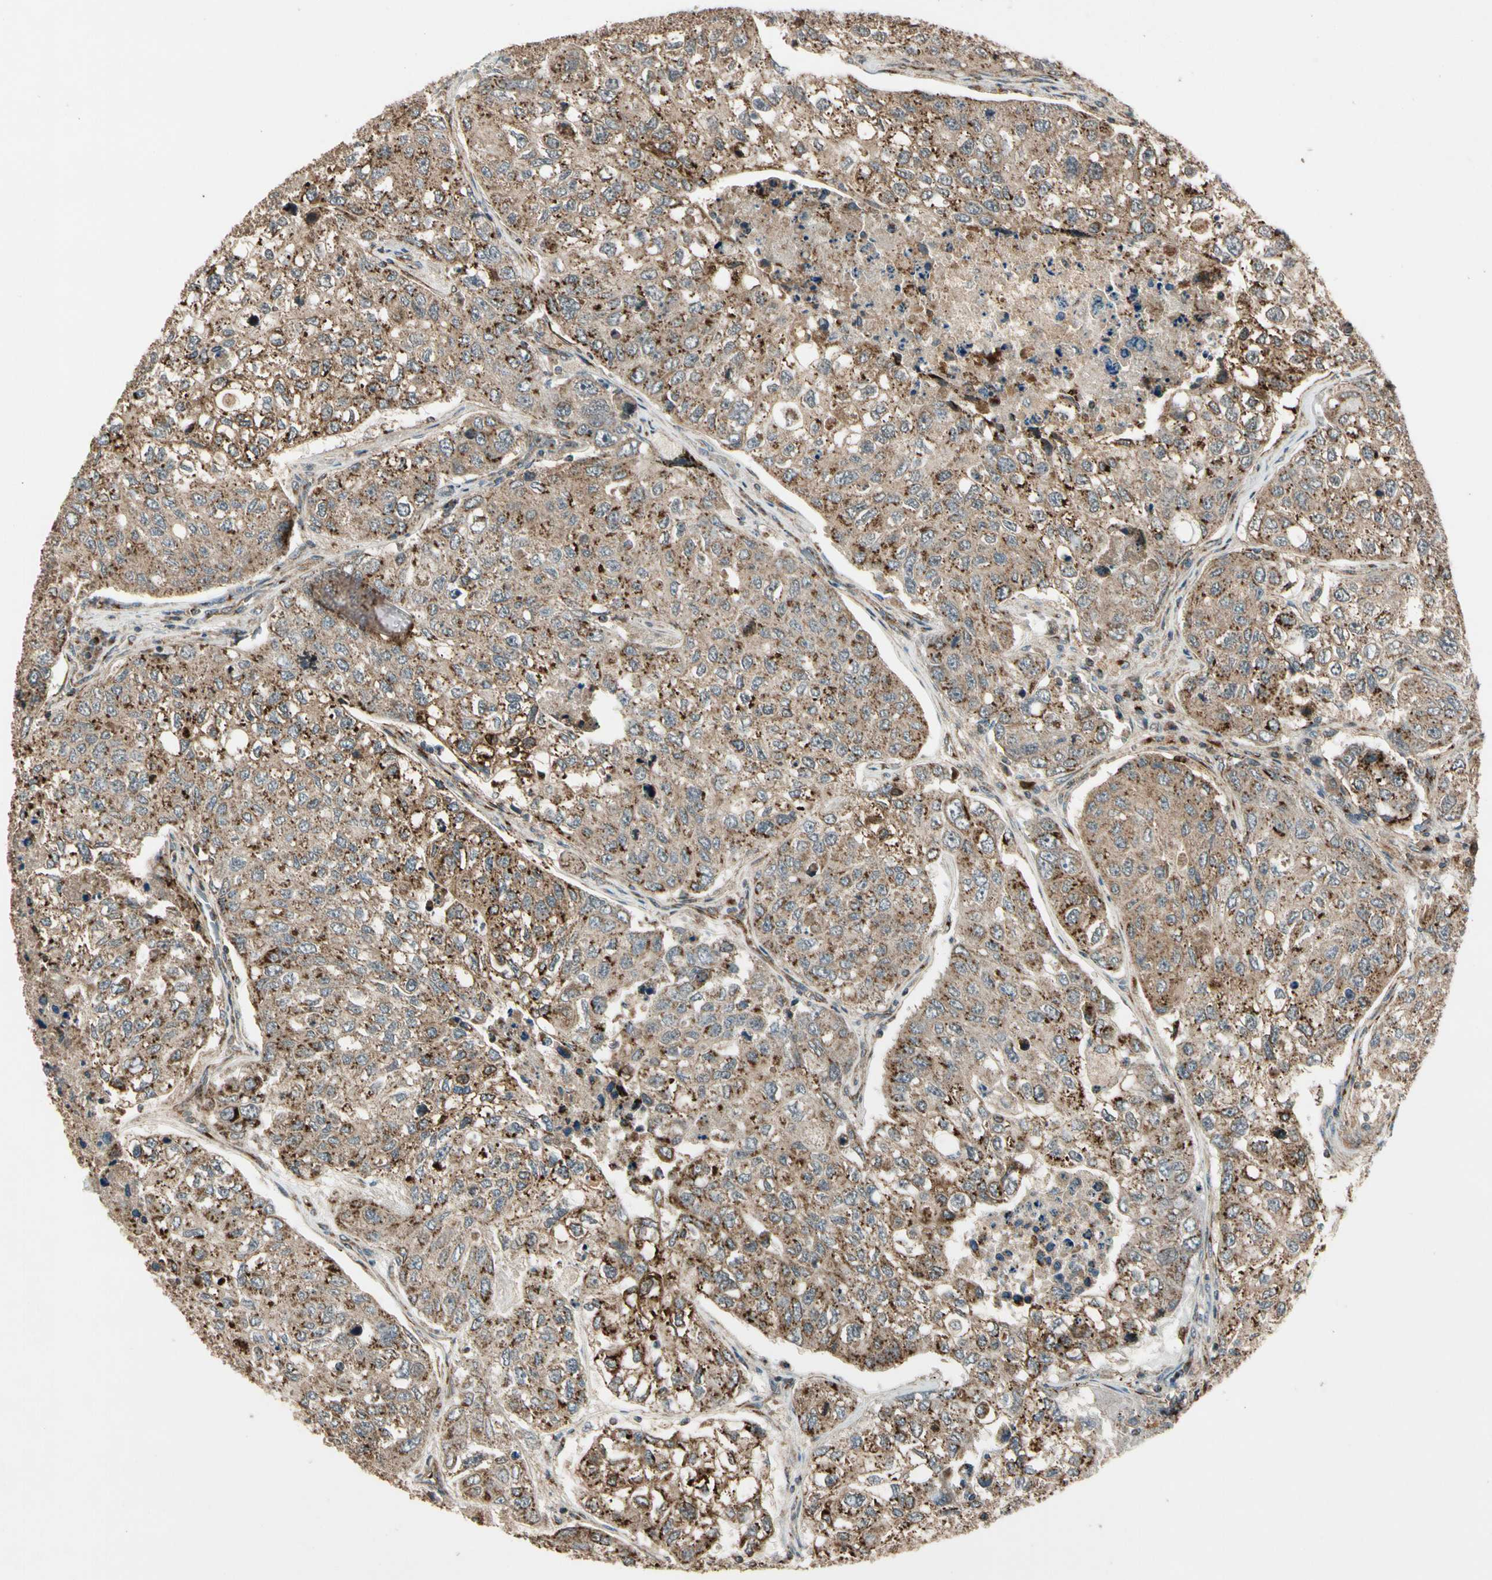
{"staining": {"intensity": "moderate", "quantity": ">75%", "location": "cytoplasmic/membranous"}, "tissue": "urothelial cancer", "cell_type": "Tumor cells", "image_type": "cancer", "snomed": [{"axis": "morphology", "description": "Urothelial carcinoma, High grade"}, {"axis": "topography", "description": "Lymph node"}, {"axis": "topography", "description": "Urinary bladder"}], "caption": "High-grade urothelial carcinoma stained with a brown dye shows moderate cytoplasmic/membranous positive expression in approximately >75% of tumor cells.", "gene": "GCK", "patient": {"sex": "male", "age": 51}}